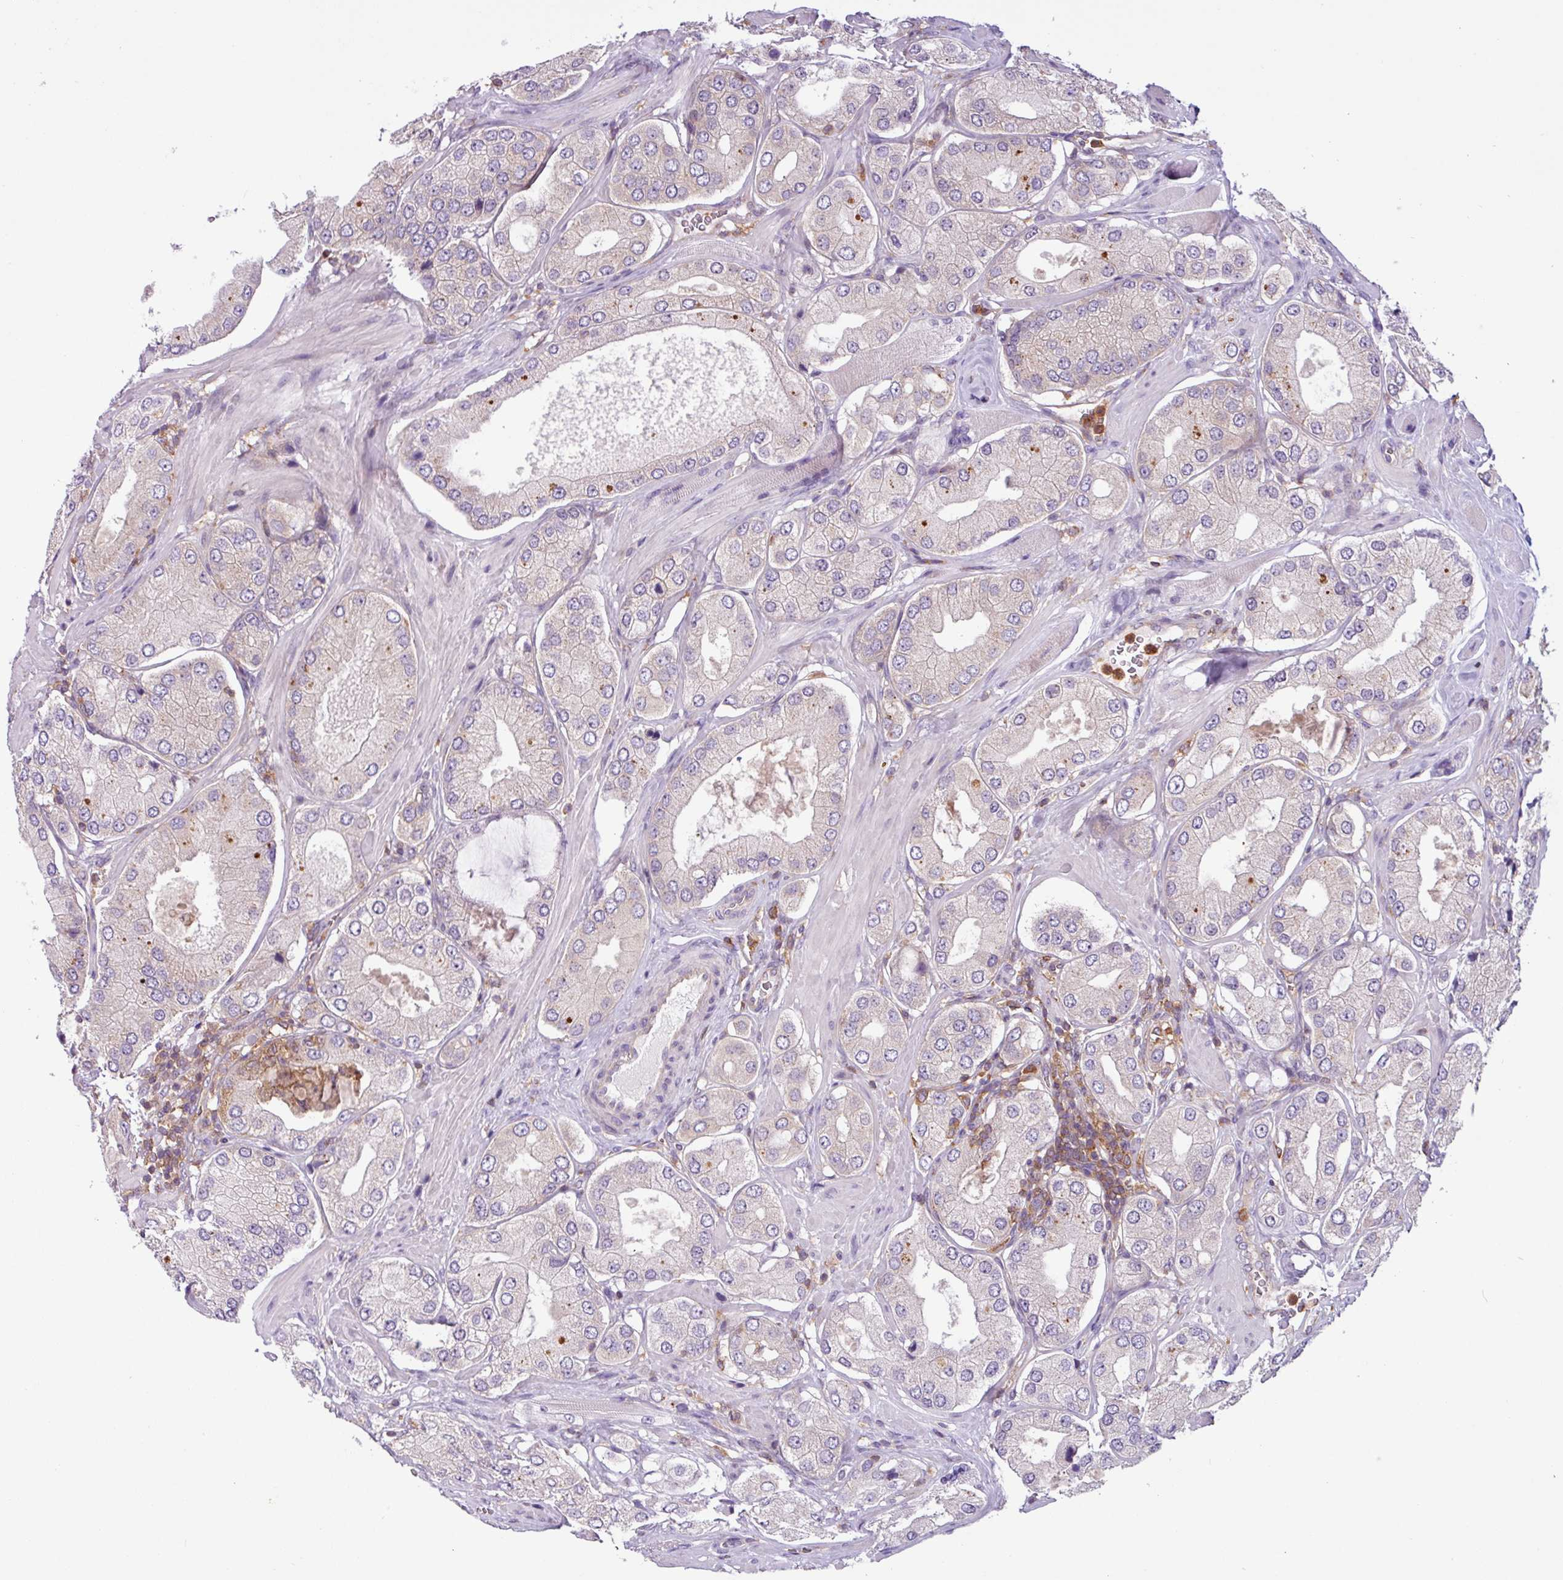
{"staining": {"intensity": "negative", "quantity": "none", "location": "none"}, "tissue": "prostate cancer", "cell_type": "Tumor cells", "image_type": "cancer", "snomed": [{"axis": "morphology", "description": "Adenocarcinoma, Low grade"}, {"axis": "topography", "description": "Prostate"}], "caption": "Immunohistochemical staining of human prostate cancer shows no significant staining in tumor cells.", "gene": "ACTR3", "patient": {"sex": "male", "age": 42}}